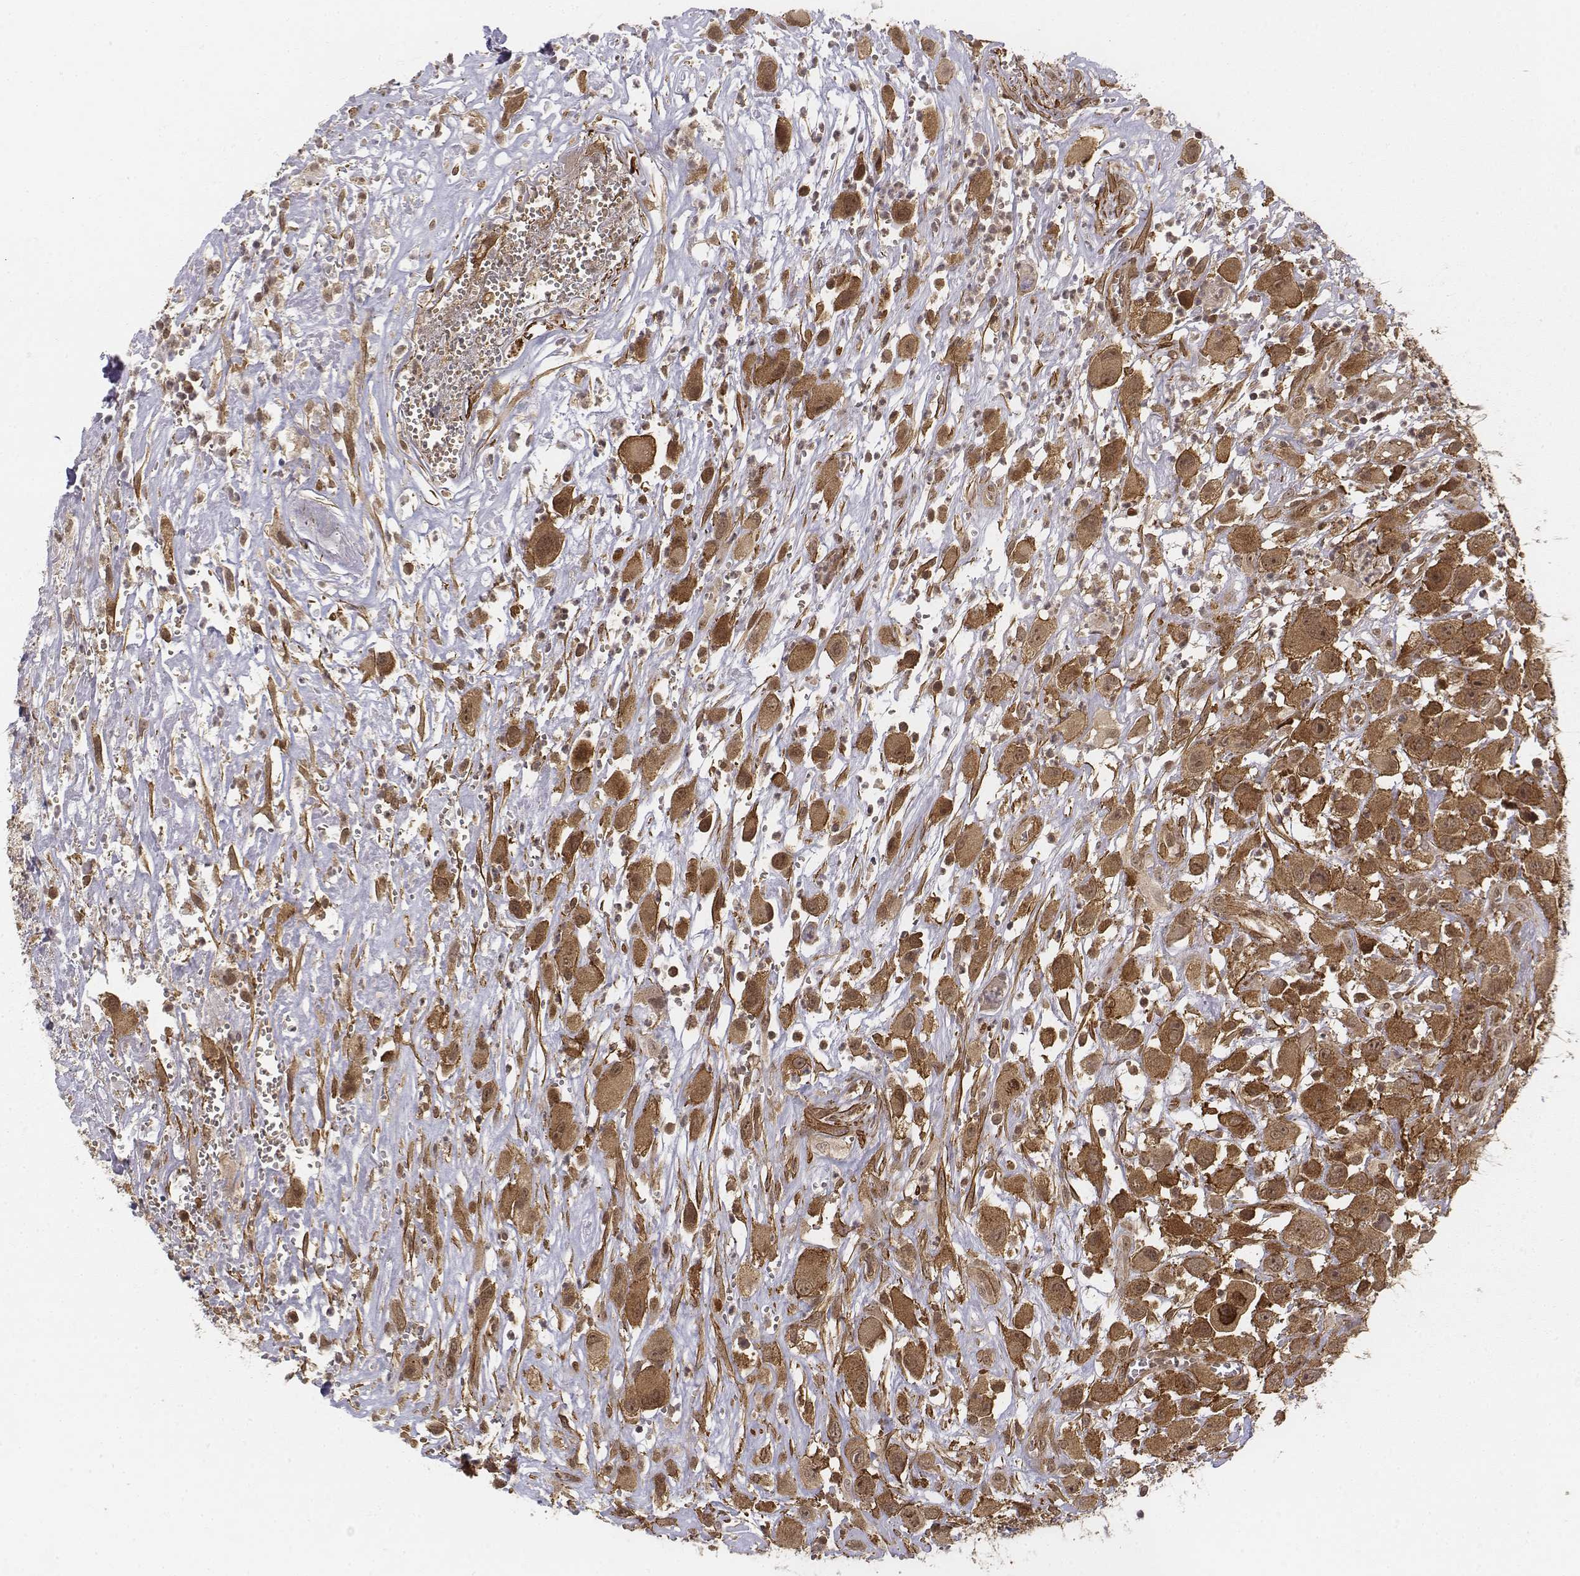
{"staining": {"intensity": "moderate", "quantity": ">75%", "location": "cytoplasmic/membranous,nuclear"}, "tissue": "head and neck cancer", "cell_type": "Tumor cells", "image_type": "cancer", "snomed": [{"axis": "morphology", "description": "Squamous cell carcinoma, NOS"}, {"axis": "morphology", "description": "Squamous cell carcinoma, metastatic, NOS"}, {"axis": "topography", "description": "Oral tissue"}, {"axis": "topography", "description": "Head-Neck"}], "caption": "Tumor cells exhibit medium levels of moderate cytoplasmic/membranous and nuclear positivity in about >75% of cells in human head and neck cancer (metastatic squamous cell carcinoma). (DAB IHC, brown staining for protein, blue staining for nuclei).", "gene": "ZFYVE19", "patient": {"sex": "female", "age": 85}}